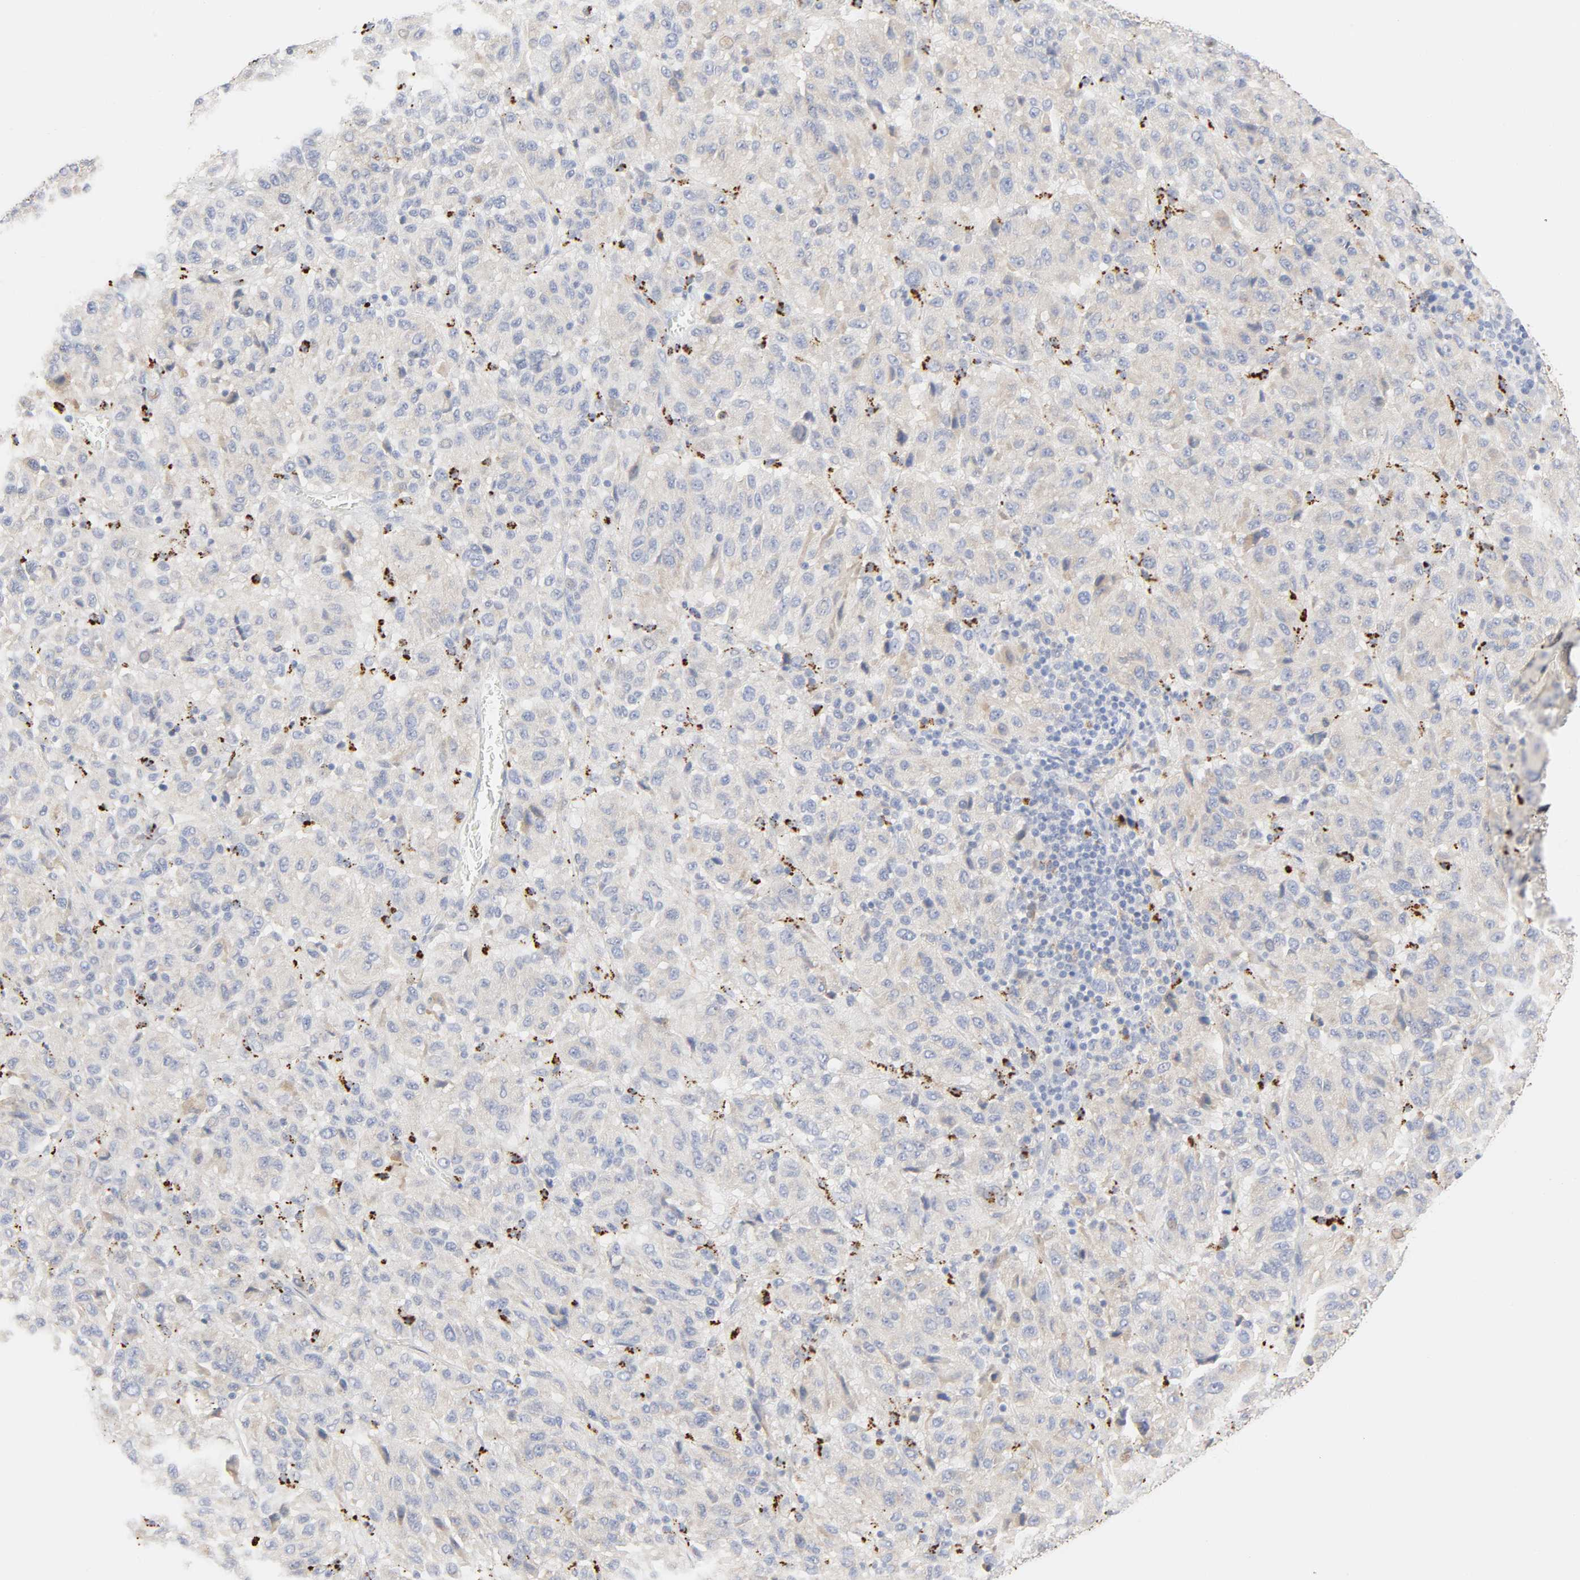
{"staining": {"intensity": "negative", "quantity": "none", "location": "none"}, "tissue": "melanoma", "cell_type": "Tumor cells", "image_type": "cancer", "snomed": [{"axis": "morphology", "description": "Malignant melanoma, Metastatic site"}, {"axis": "topography", "description": "Lung"}], "caption": "Immunohistochemistry of human malignant melanoma (metastatic site) shows no staining in tumor cells.", "gene": "MAGEB17", "patient": {"sex": "male", "age": 64}}